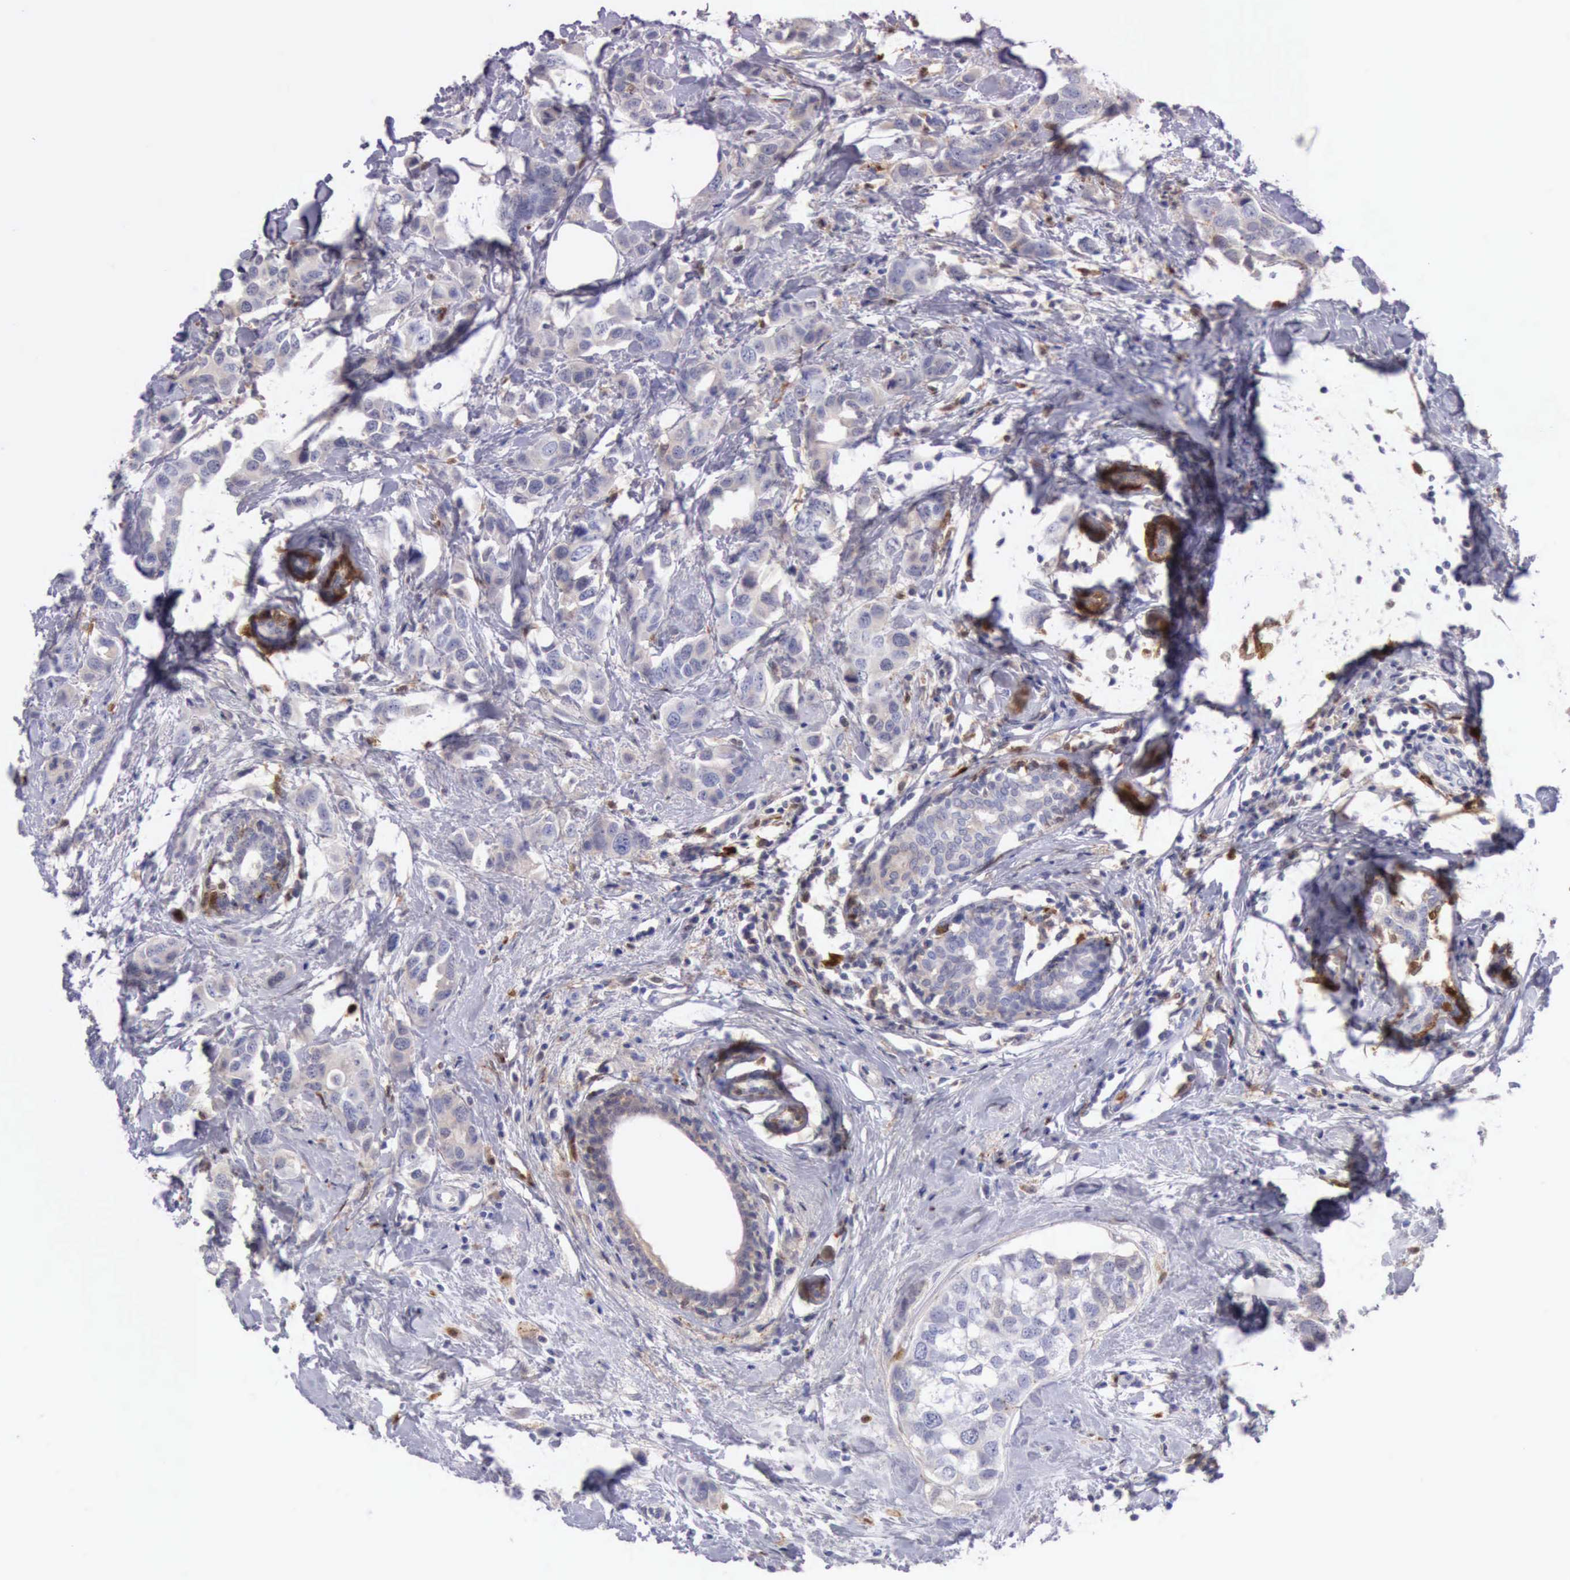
{"staining": {"intensity": "negative", "quantity": "none", "location": "none"}, "tissue": "breast cancer", "cell_type": "Tumor cells", "image_type": "cancer", "snomed": [{"axis": "morphology", "description": "Normal tissue, NOS"}, {"axis": "morphology", "description": "Duct carcinoma"}, {"axis": "topography", "description": "Breast"}], "caption": "Immunohistochemical staining of breast cancer demonstrates no significant positivity in tumor cells.", "gene": "CSTA", "patient": {"sex": "female", "age": 50}}